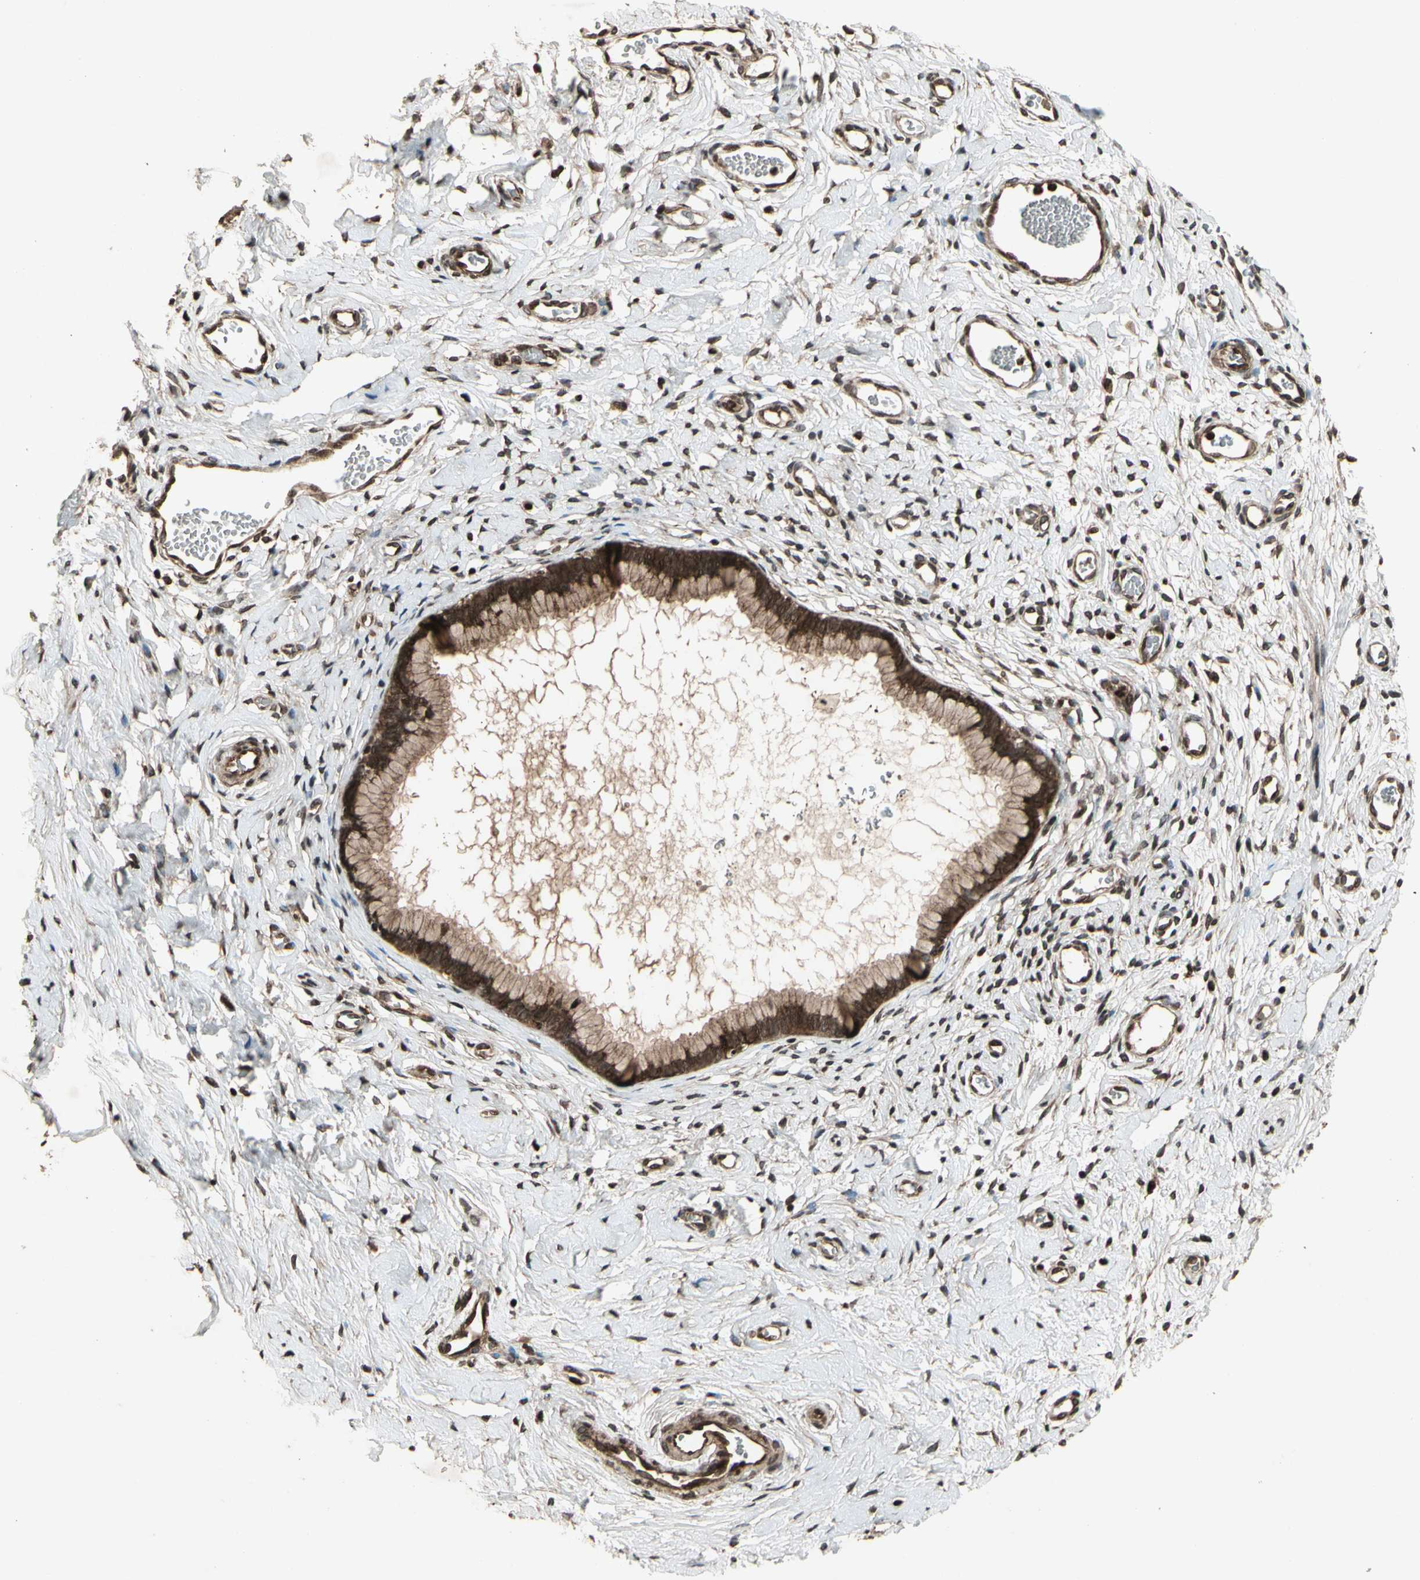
{"staining": {"intensity": "strong", "quantity": ">75%", "location": "cytoplasmic/membranous"}, "tissue": "cervix", "cell_type": "Glandular cells", "image_type": "normal", "snomed": [{"axis": "morphology", "description": "Normal tissue, NOS"}, {"axis": "topography", "description": "Cervix"}], "caption": "Immunohistochemistry (IHC) (DAB (3,3'-diaminobenzidine)) staining of normal cervix reveals strong cytoplasmic/membranous protein expression in approximately >75% of glandular cells.", "gene": "GLRX", "patient": {"sex": "female", "age": 65}}